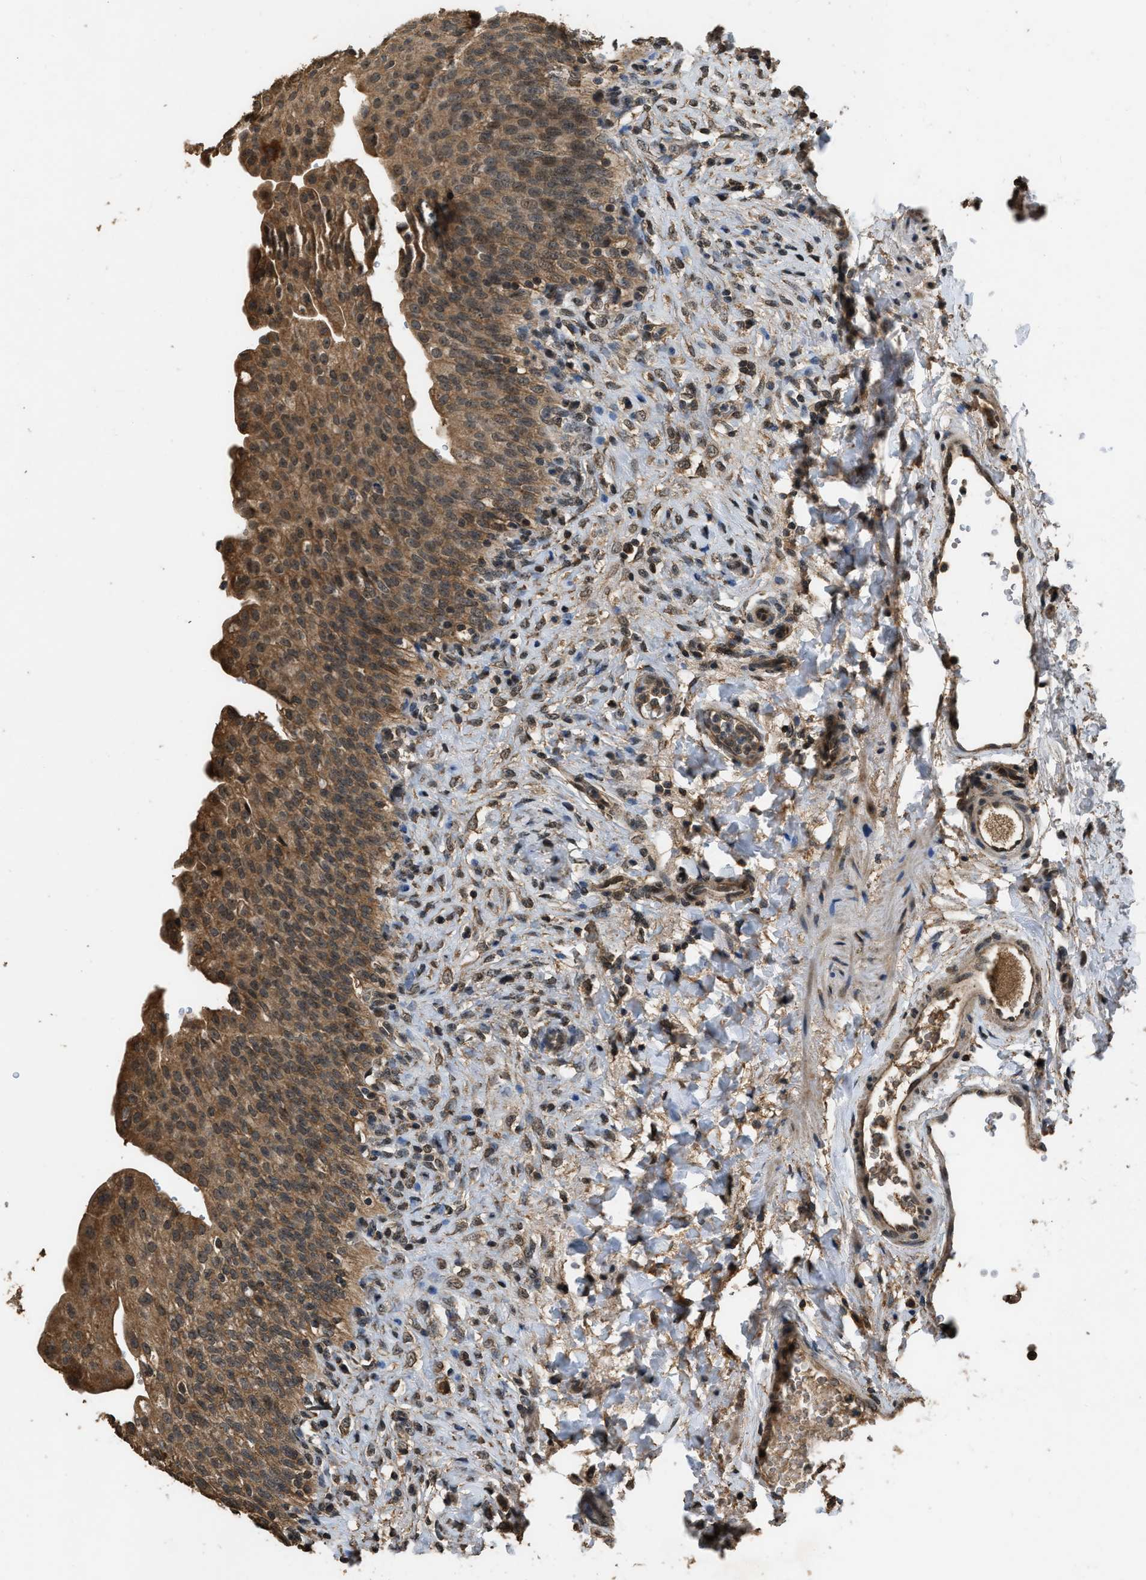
{"staining": {"intensity": "moderate", "quantity": ">75%", "location": "cytoplasmic/membranous,nuclear"}, "tissue": "urinary bladder", "cell_type": "Urothelial cells", "image_type": "normal", "snomed": [{"axis": "morphology", "description": "Urothelial carcinoma, High grade"}, {"axis": "topography", "description": "Urinary bladder"}], "caption": "Protein staining of unremarkable urinary bladder demonstrates moderate cytoplasmic/membranous,nuclear staining in approximately >75% of urothelial cells. Immunohistochemistry stains the protein in brown and the nuclei are stained blue.", "gene": "DENND6B", "patient": {"sex": "male", "age": 46}}